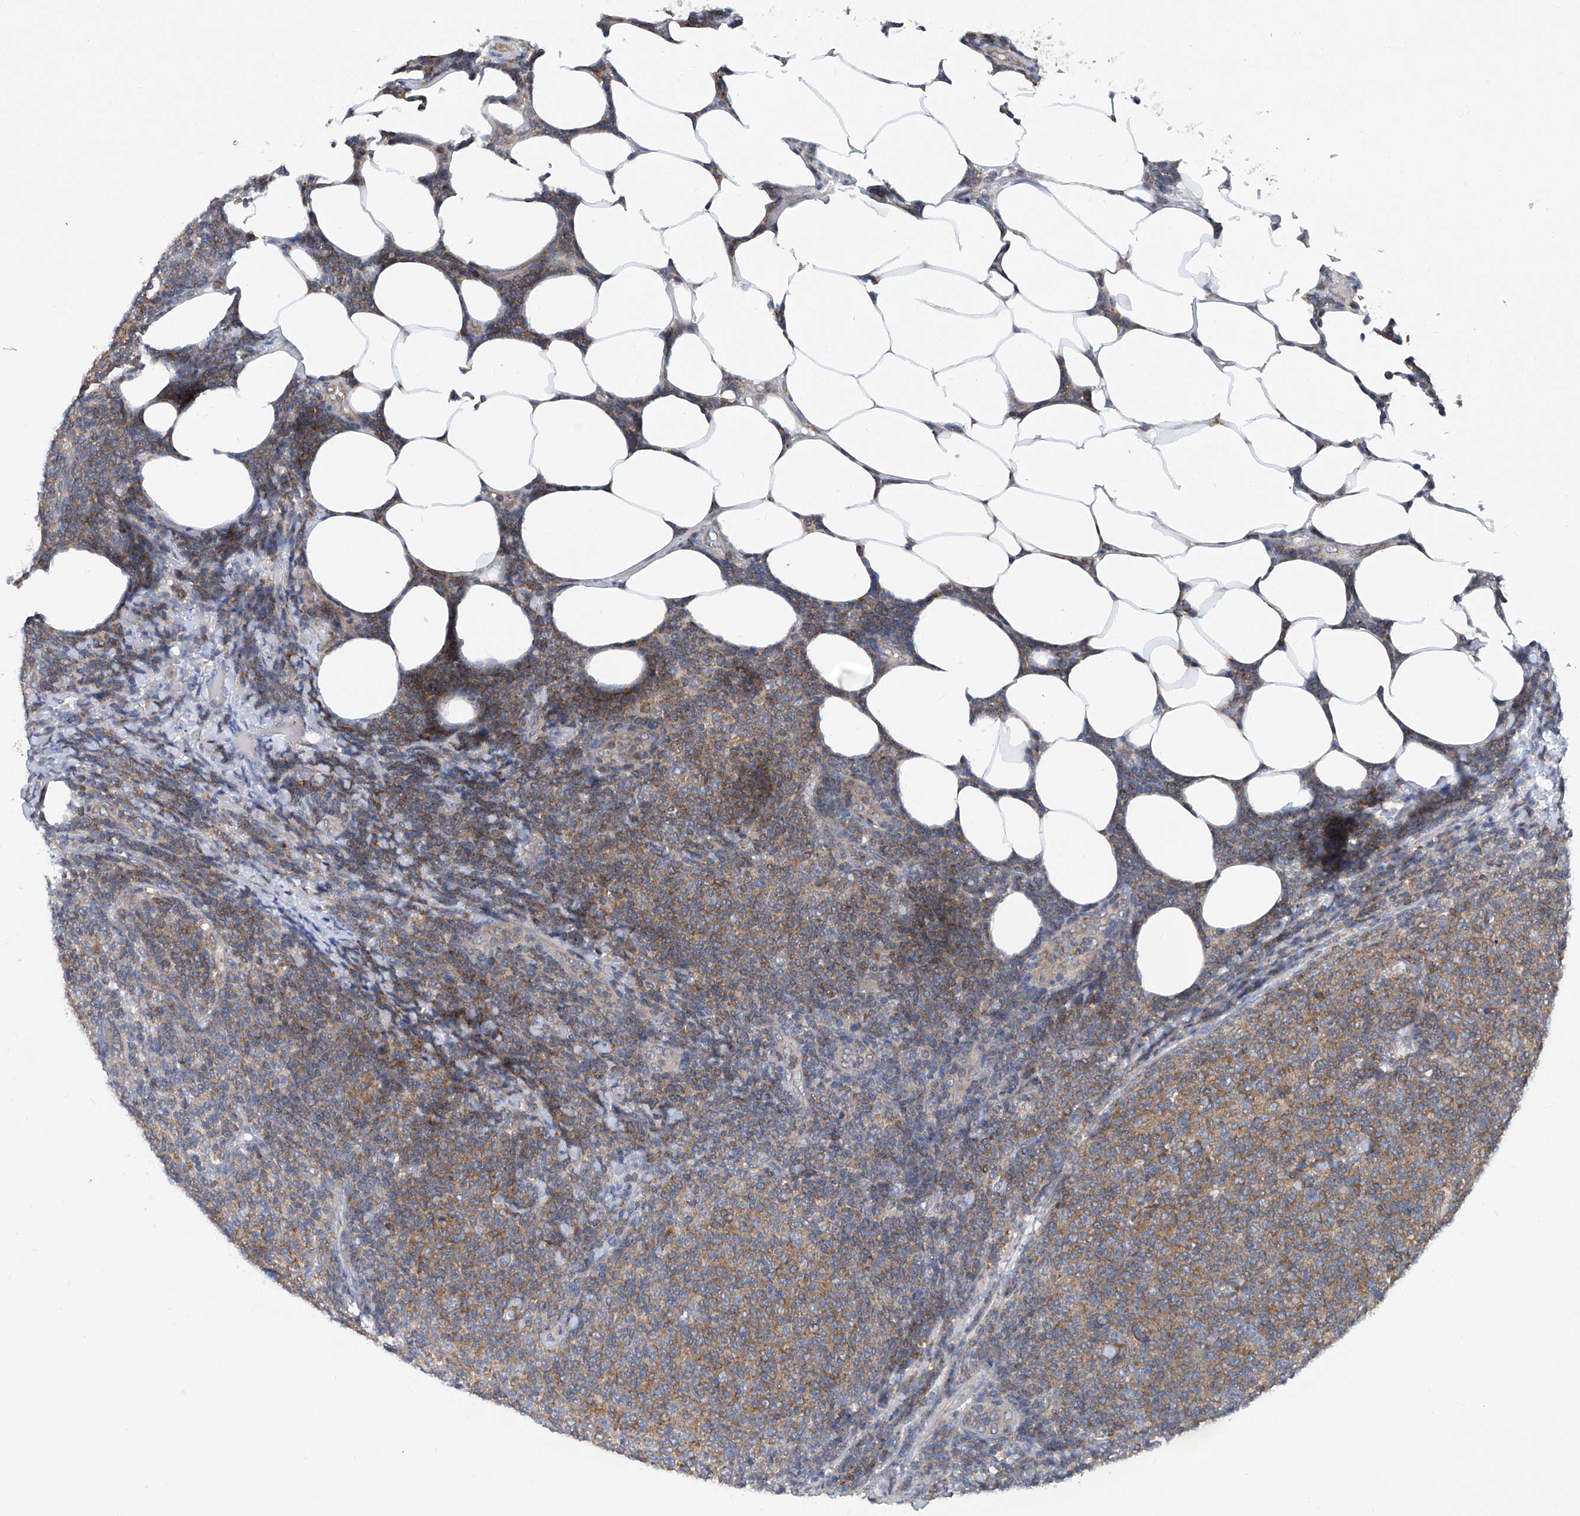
{"staining": {"intensity": "moderate", "quantity": "25%-75%", "location": "cytoplasmic/membranous"}, "tissue": "lymphoma", "cell_type": "Tumor cells", "image_type": "cancer", "snomed": [{"axis": "morphology", "description": "Malignant lymphoma, non-Hodgkin's type, Low grade"}, {"axis": "topography", "description": "Lymph node"}], "caption": "Brown immunohistochemical staining in malignant lymphoma, non-Hodgkin's type (low-grade) shows moderate cytoplasmic/membranous expression in approximately 25%-75% of tumor cells.", "gene": "TRIM38", "patient": {"sex": "male", "age": 66}}